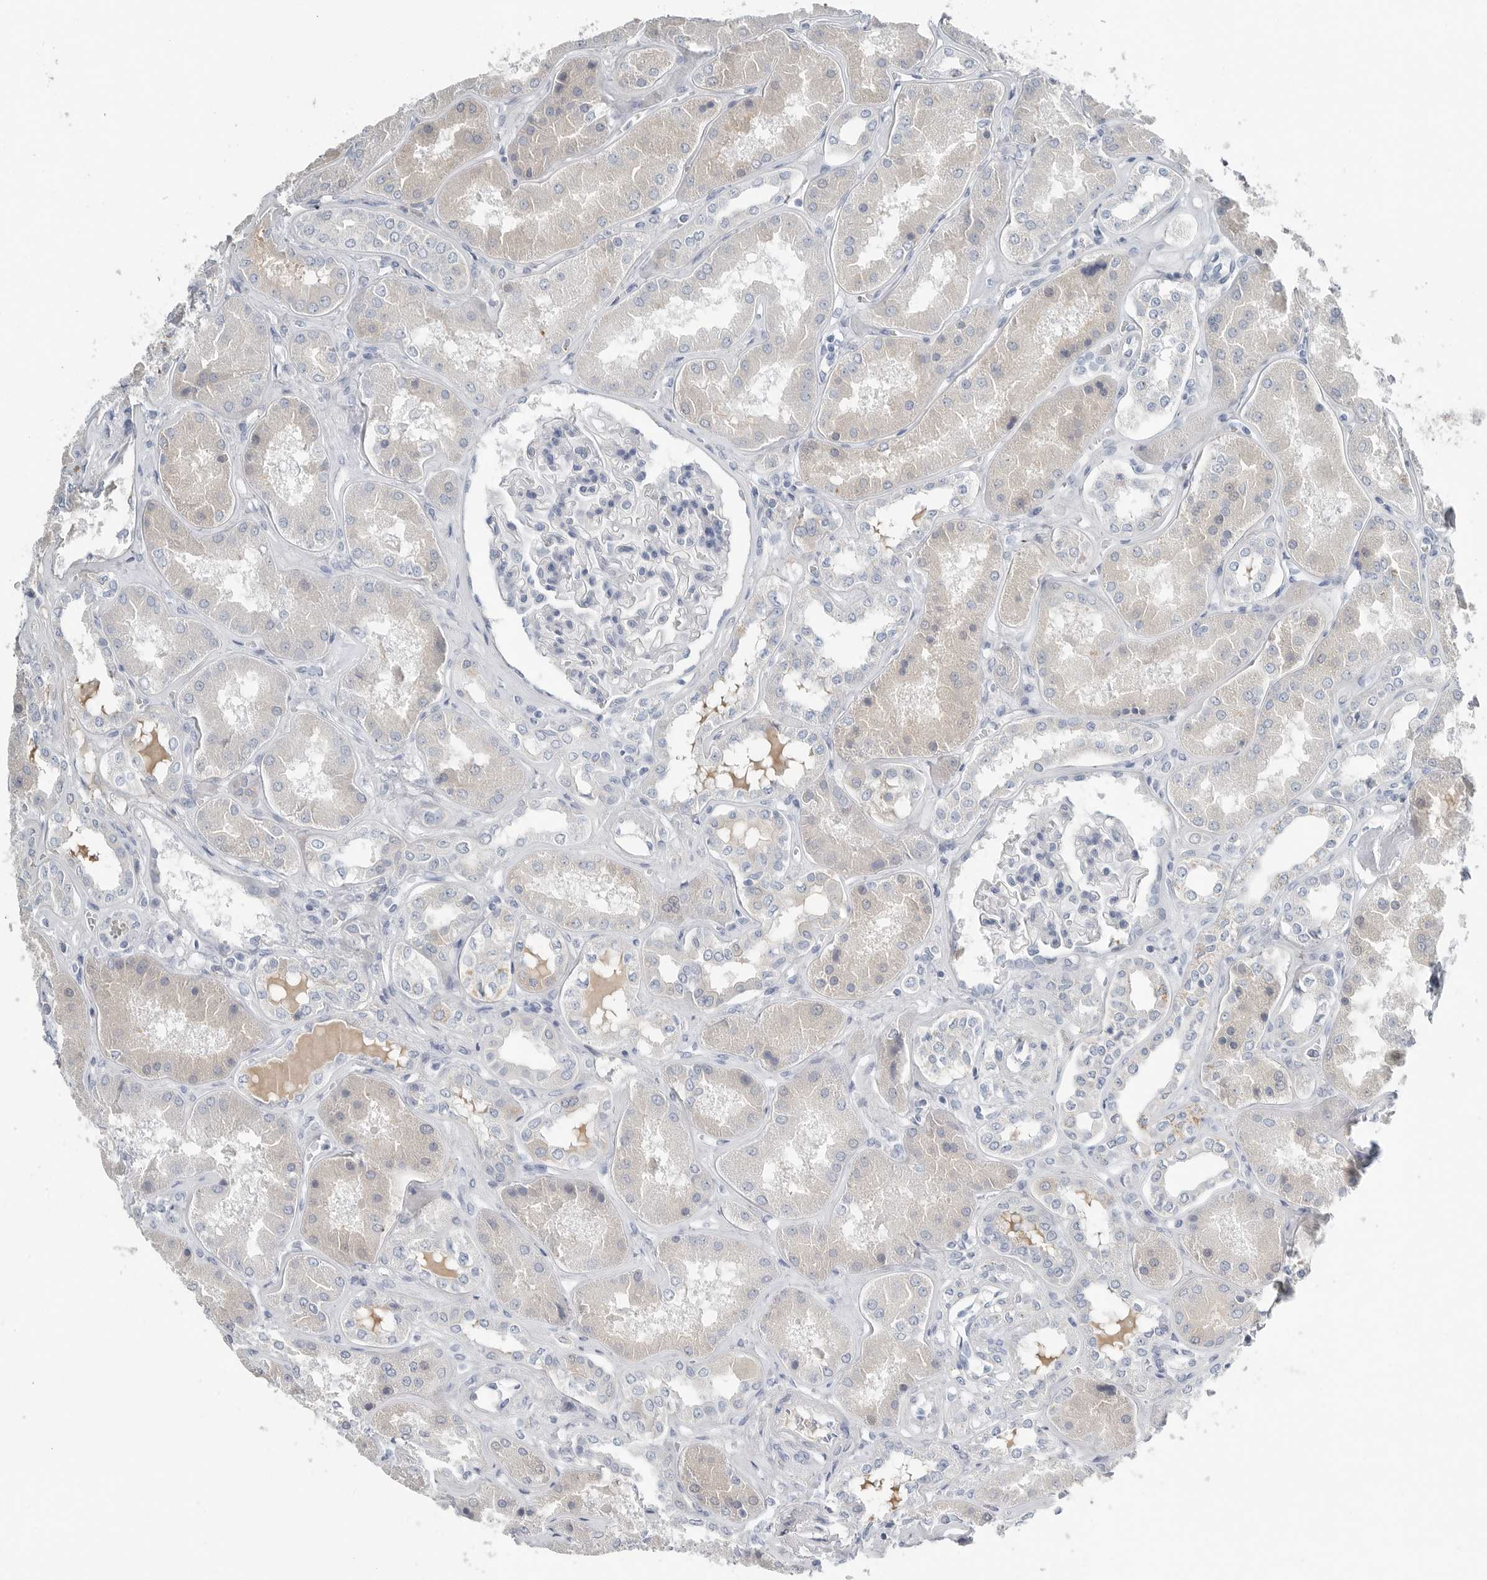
{"staining": {"intensity": "negative", "quantity": "none", "location": "none"}, "tissue": "kidney", "cell_type": "Cells in glomeruli", "image_type": "normal", "snomed": [{"axis": "morphology", "description": "Normal tissue, NOS"}, {"axis": "topography", "description": "Kidney"}], "caption": "A high-resolution image shows IHC staining of benign kidney, which displays no significant expression in cells in glomeruli. Nuclei are stained in blue.", "gene": "SERPINB7", "patient": {"sex": "female", "age": 56}}